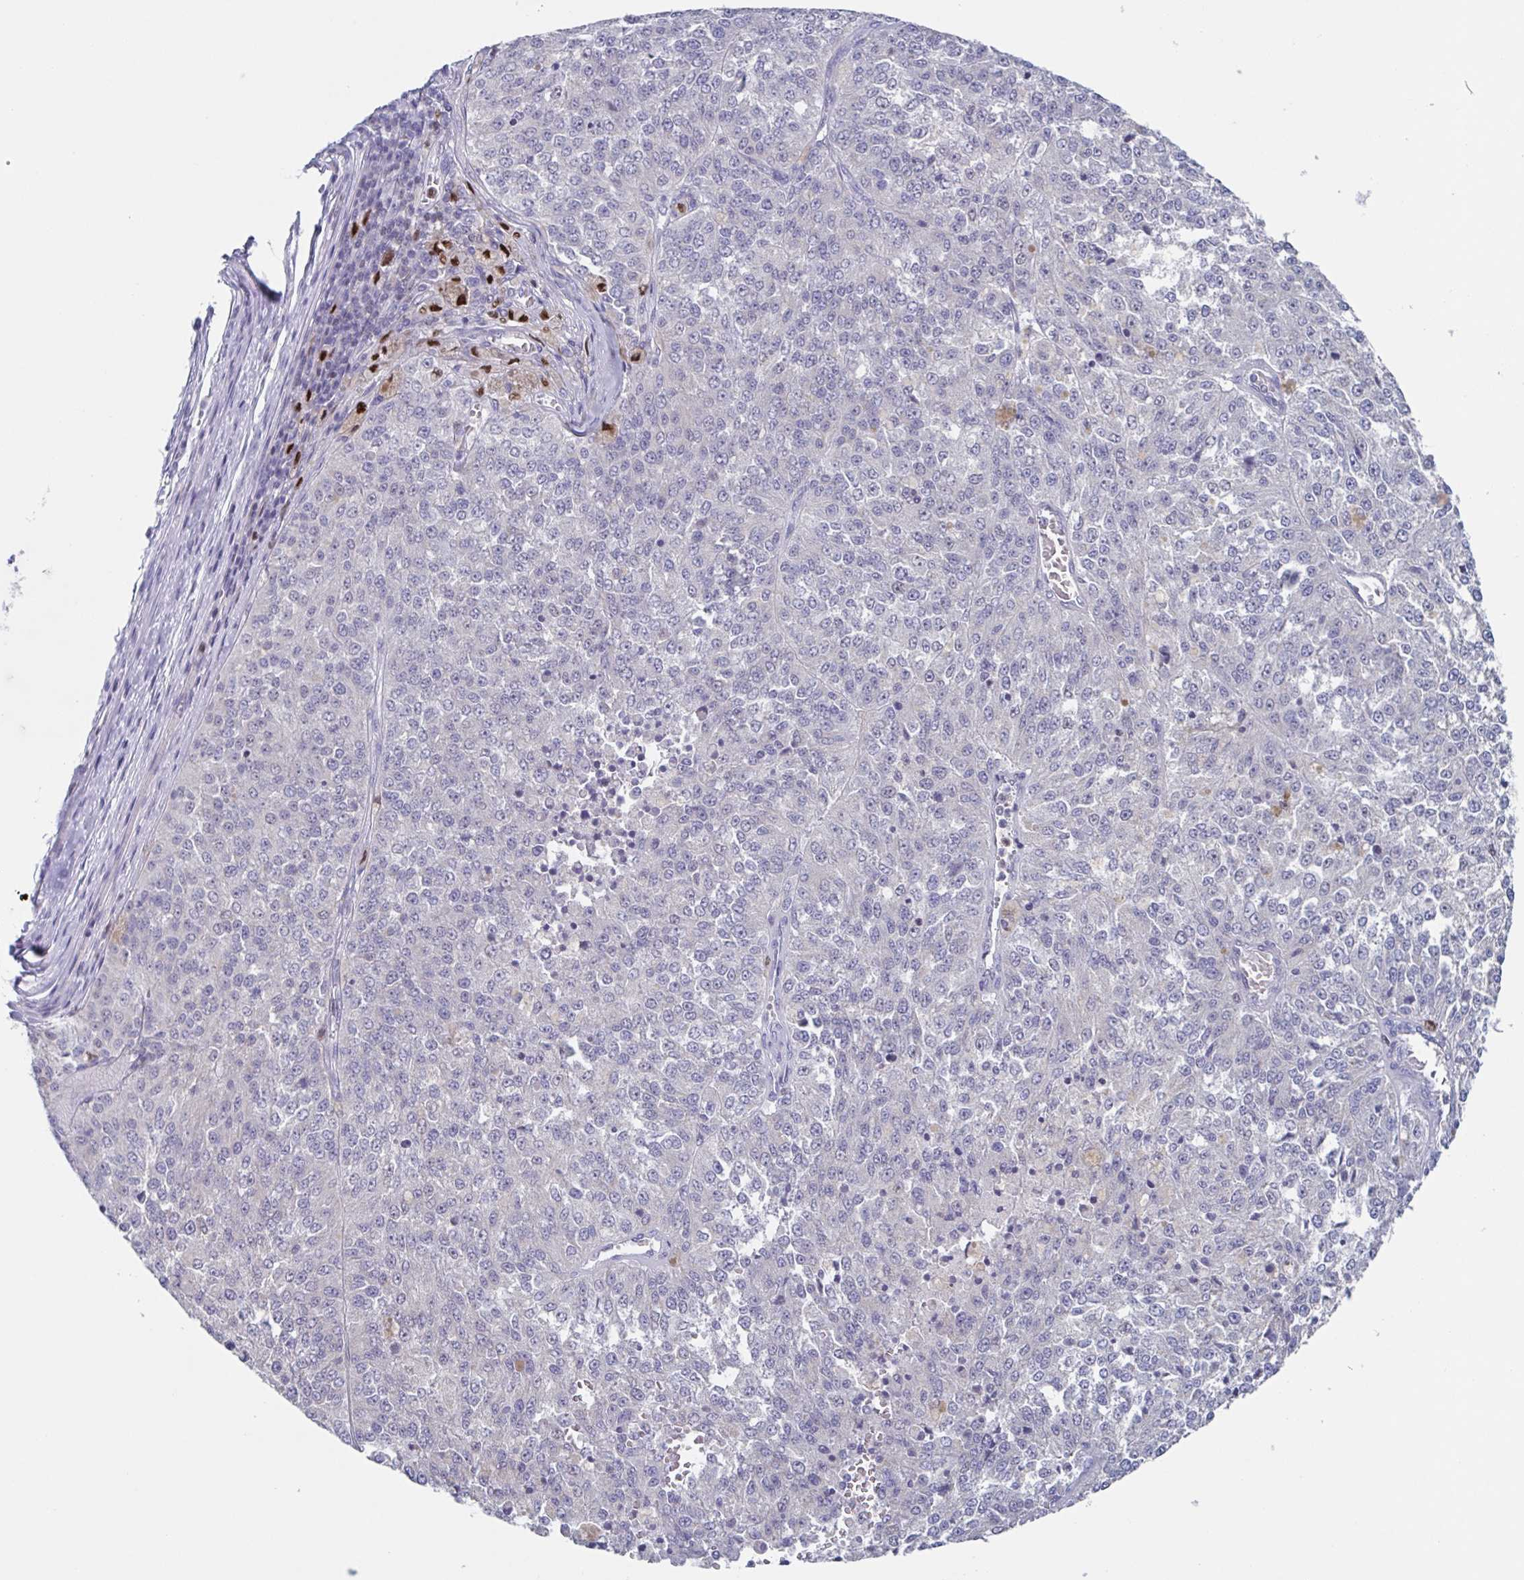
{"staining": {"intensity": "negative", "quantity": "none", "location": "none"}, "tissue": "melanoma", "cell_type": "Tumor cells", "image_type": "cancer", "snomed": [{"axis": "morphology", "description": "Malignant melanoma, Metastatic site"}, {"axis": "topography", "description": "Lymph node"}], "caption": "Immunohistochemistry (IHC) photomicrograph of neoplastic tissue: melanoma stained with DAB exhibits no significant protein staining in tumor cells.", "gene": "PBOV1", "patient": {"sex": "female", "age": 64}}